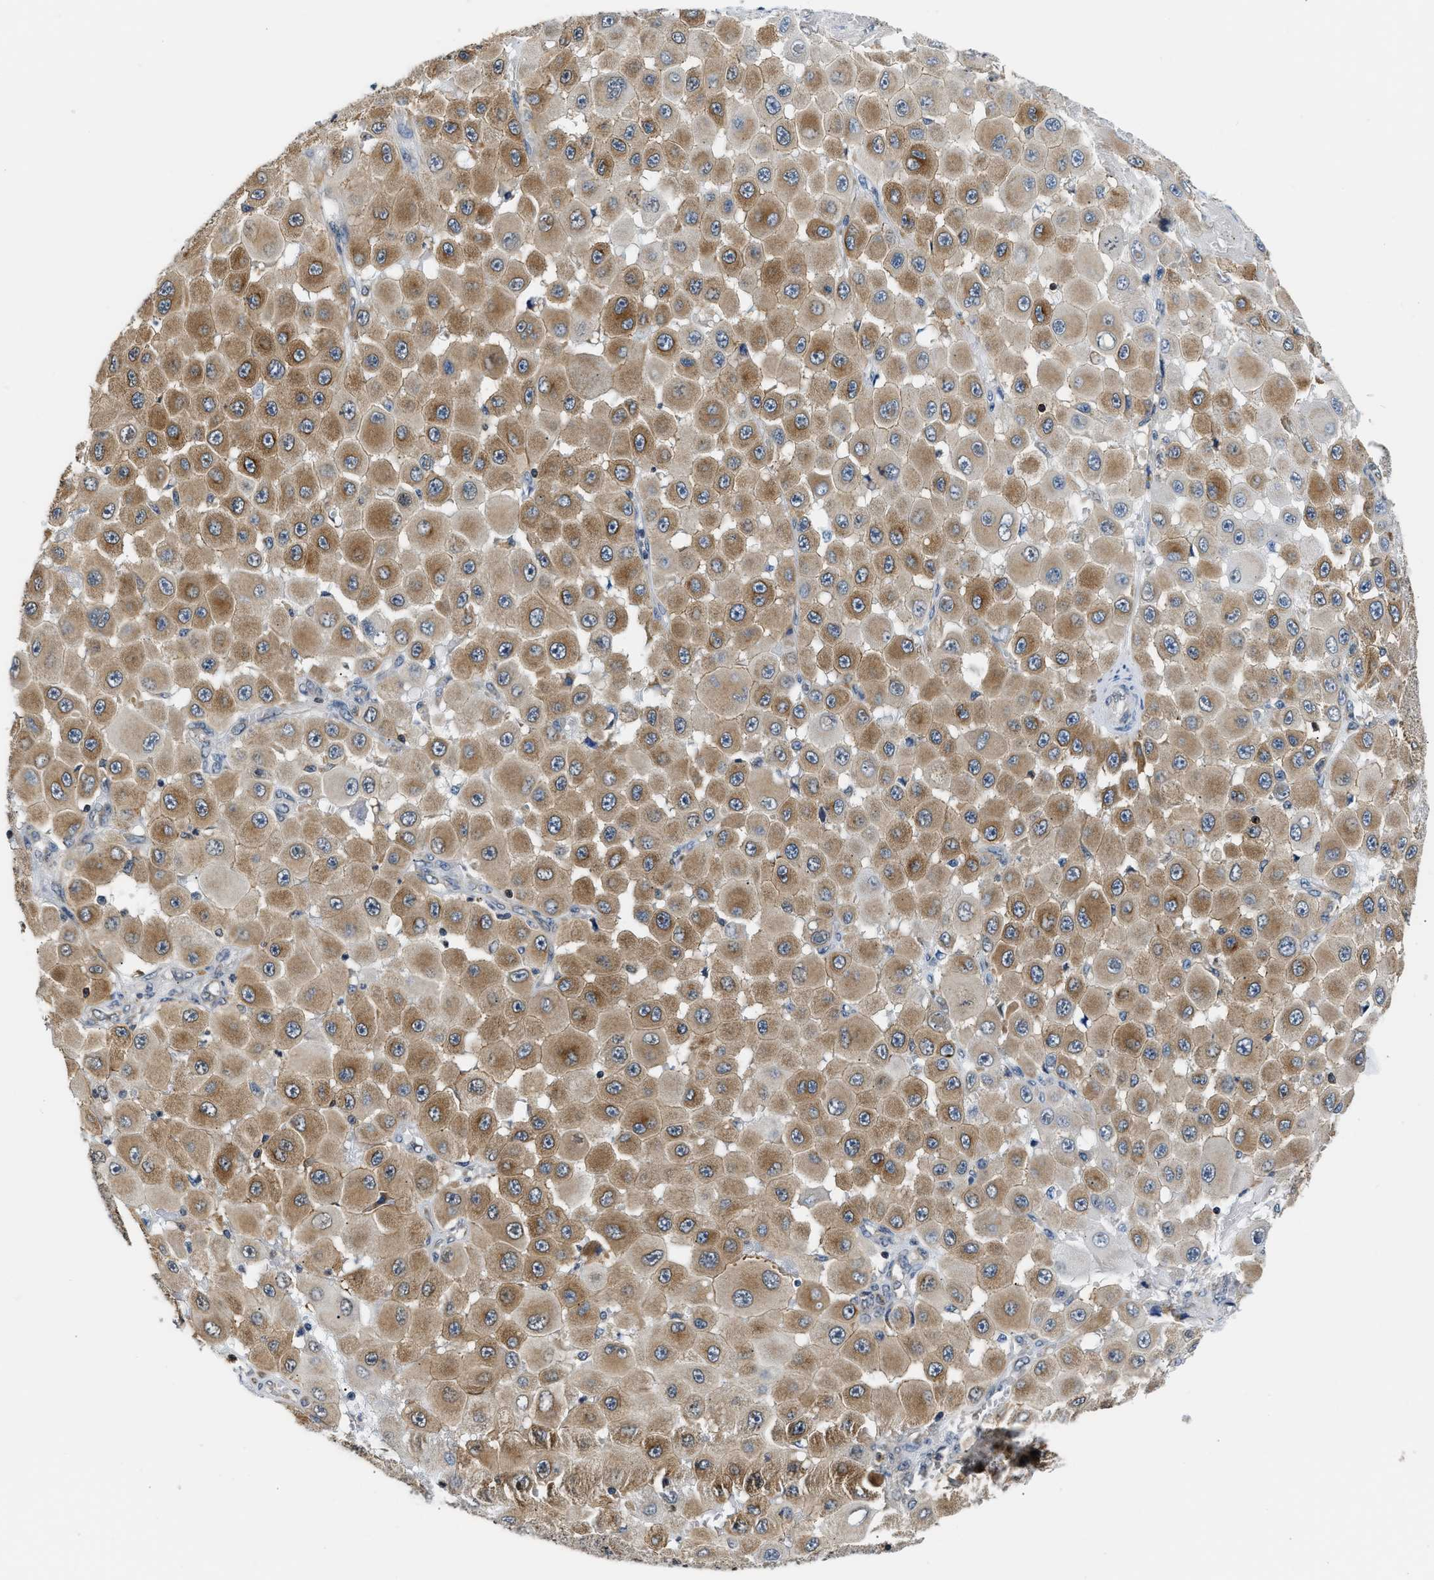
{"staining": {"intensity": "moderate", "quantity": ">75%", "location": "cytoplasmic/membranous"}, "tissue": "melanoma", "cell_type": "Tumor cells", "image_type": "cancer", "snomed": [{"axis": "morphology", "description": "Malignant melanoma, NOS"}, {"axis": "topography", "description": "Skin"}], "caption": "High-magnification brightfield microscopy of melanoma stained with DAB (3,3'-diaminobenzidine) (brown) and counterstained with hematoxylin (blue). tumor cells exhibit moderate cytoplasmic/membranous staining is seen in approximately>75% of cells.", "gene": "STK10", "patient": {"sex": "female", "age": 81}}